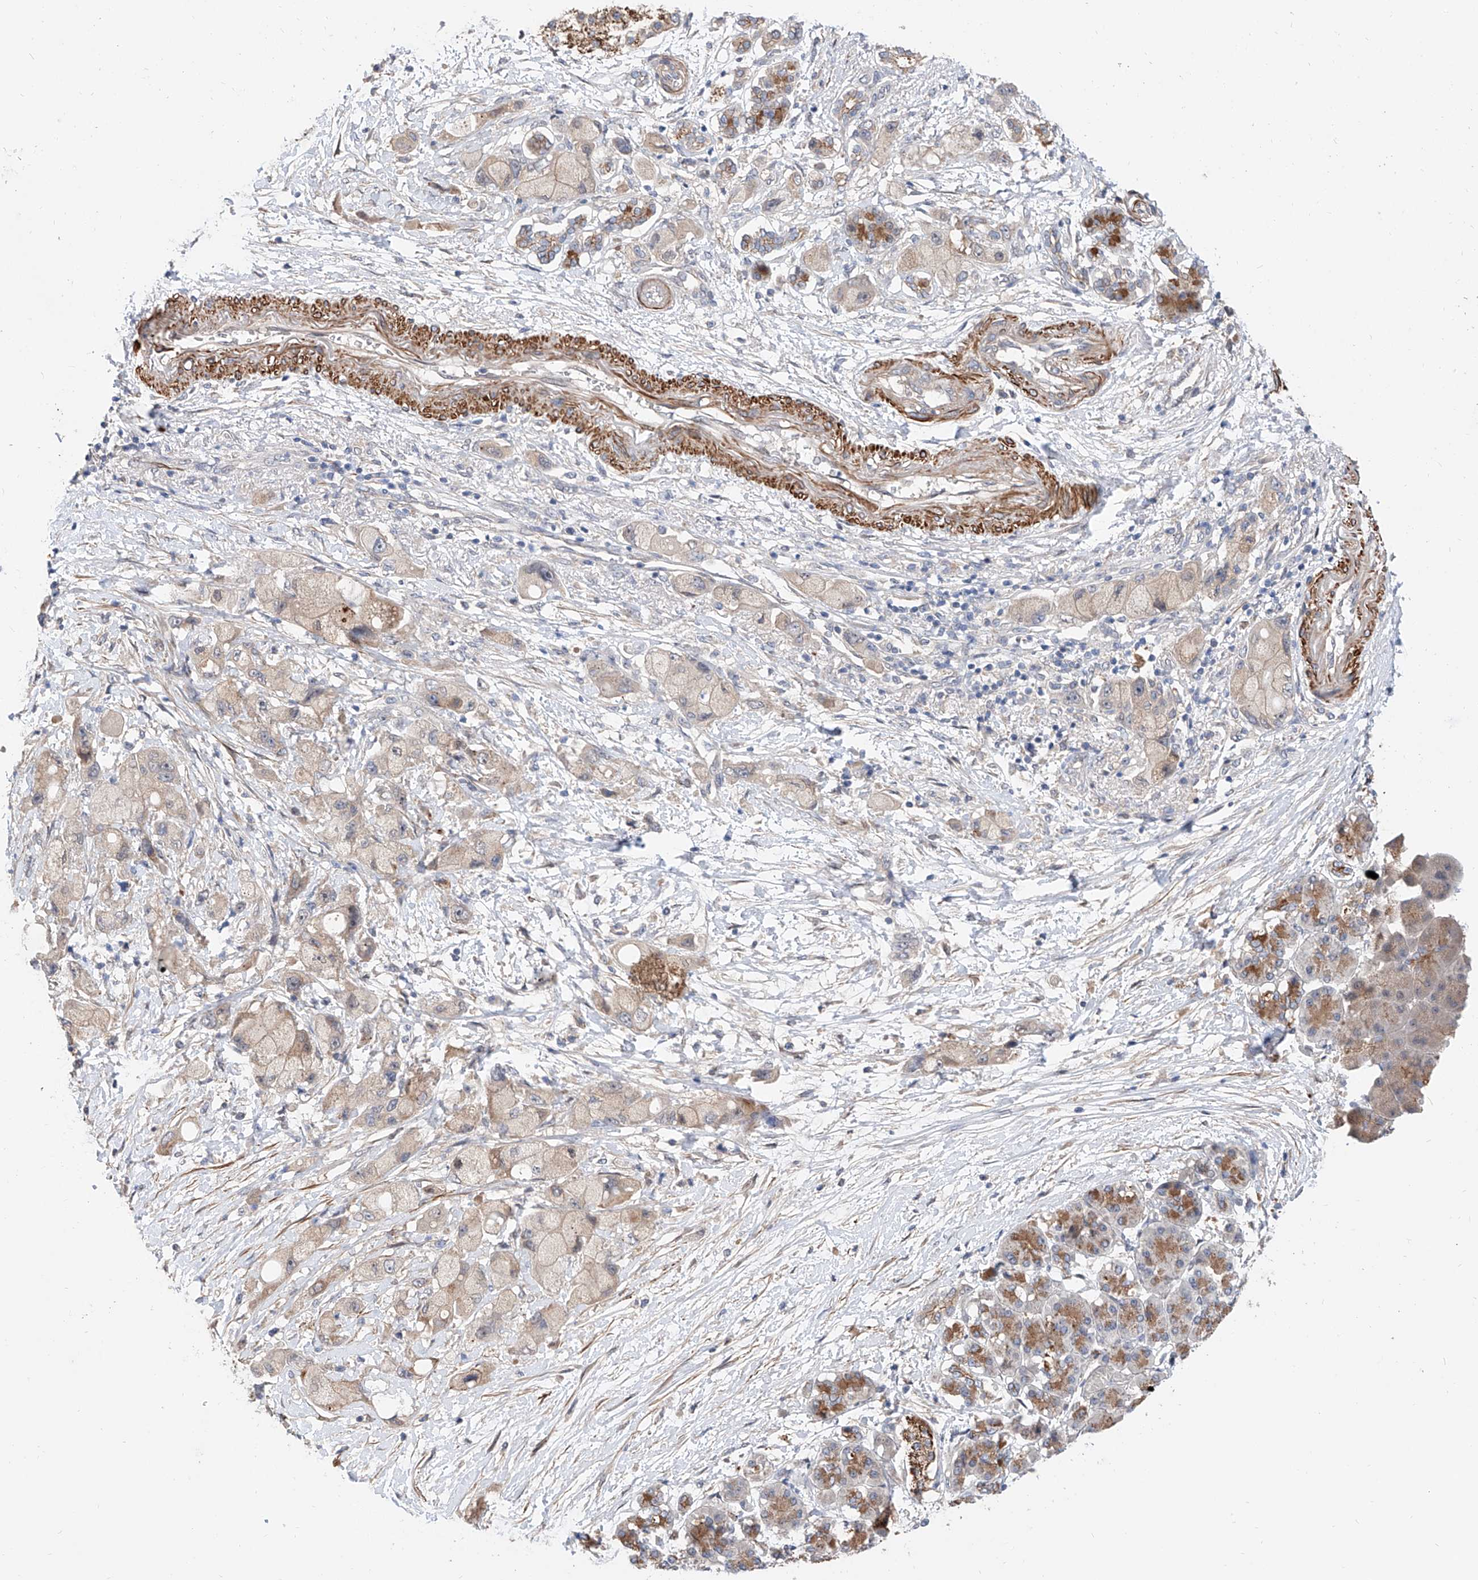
{"staining": {"intensity": "weak", "quantity": ">75%", "location": "cytoplasmic/membranous"}, "tissue": "pancreatic cancer", "cell_type": "Tumor cells", "image_type": "cancer", "snomed": [{"axis": "morphology", "description": "Normal tissue, NOS"}, {"axis": "morphology", "description": "Adenocarcinoma, NOS"}, {"axis": "topography", "description": "Pancreas"}], "caption": "An immunohistochemistry (IHC) micrograph of neoplastic tissue is shown. Protein staining in brown labels weak cytoplasmic/membranous positivity in pancreatic cancer (adenocarcinoma) within tumor cells.", "gene": "MAGEE2", "patient": {"sex": "female", "age": 68}}